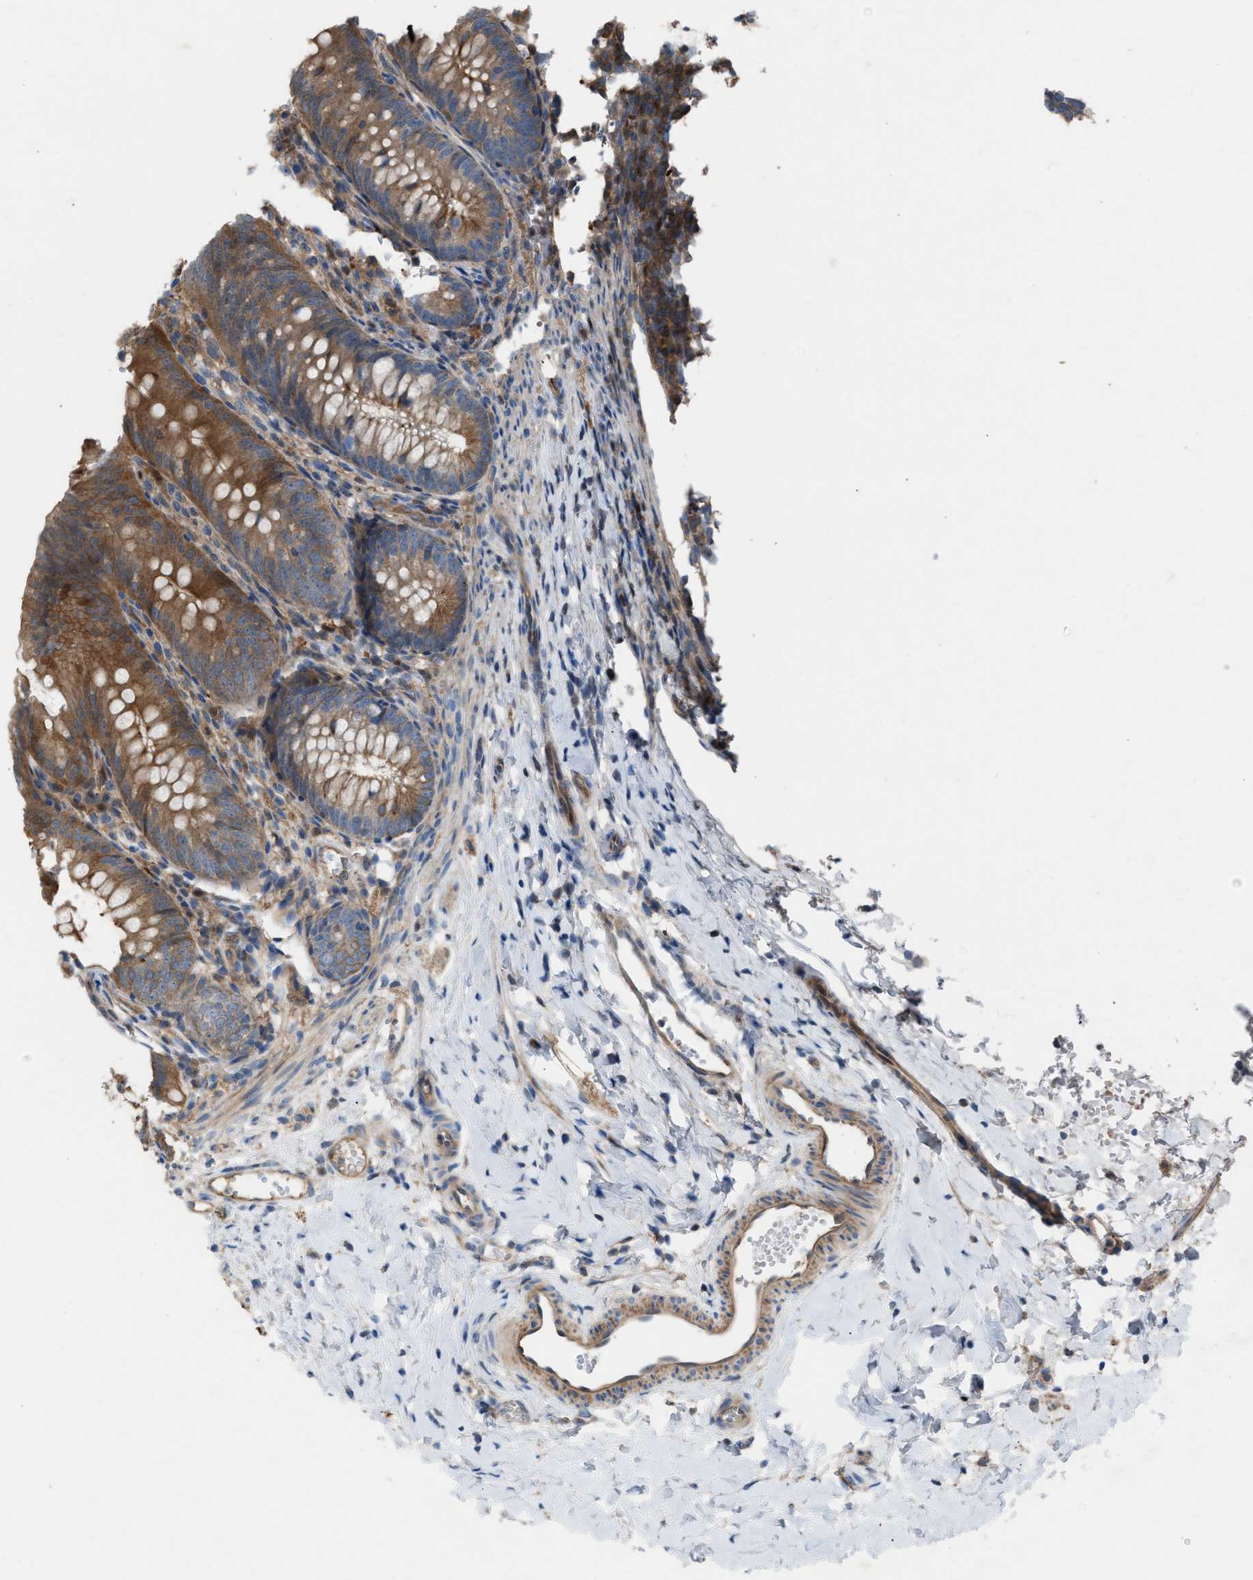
{"staining": {"intensity": "moderate", "quantity": ">75%", "location": "cytoplasmic/membranous"}, "tissue": "appendix", "cell_type": "Glandular cells", "image_type": "normal", "snomed": [{"axis": "morphology", "description": "Normal tissue, NOS"}, {"axis": "topography", "description": "Appendix"}], "caption": "Immunohistochemistry micrograph of unremarkable appendix: human appendix stained using immunohistochemistry demonstrates medium levels of moderate protein expression localized specifically in the cytoplasmic/membranous of glandular cells, appearing as a cytoplasmic/membranous brown color.", "gene": "TPK1", "patient": {"sex": "male", "age": 1}}